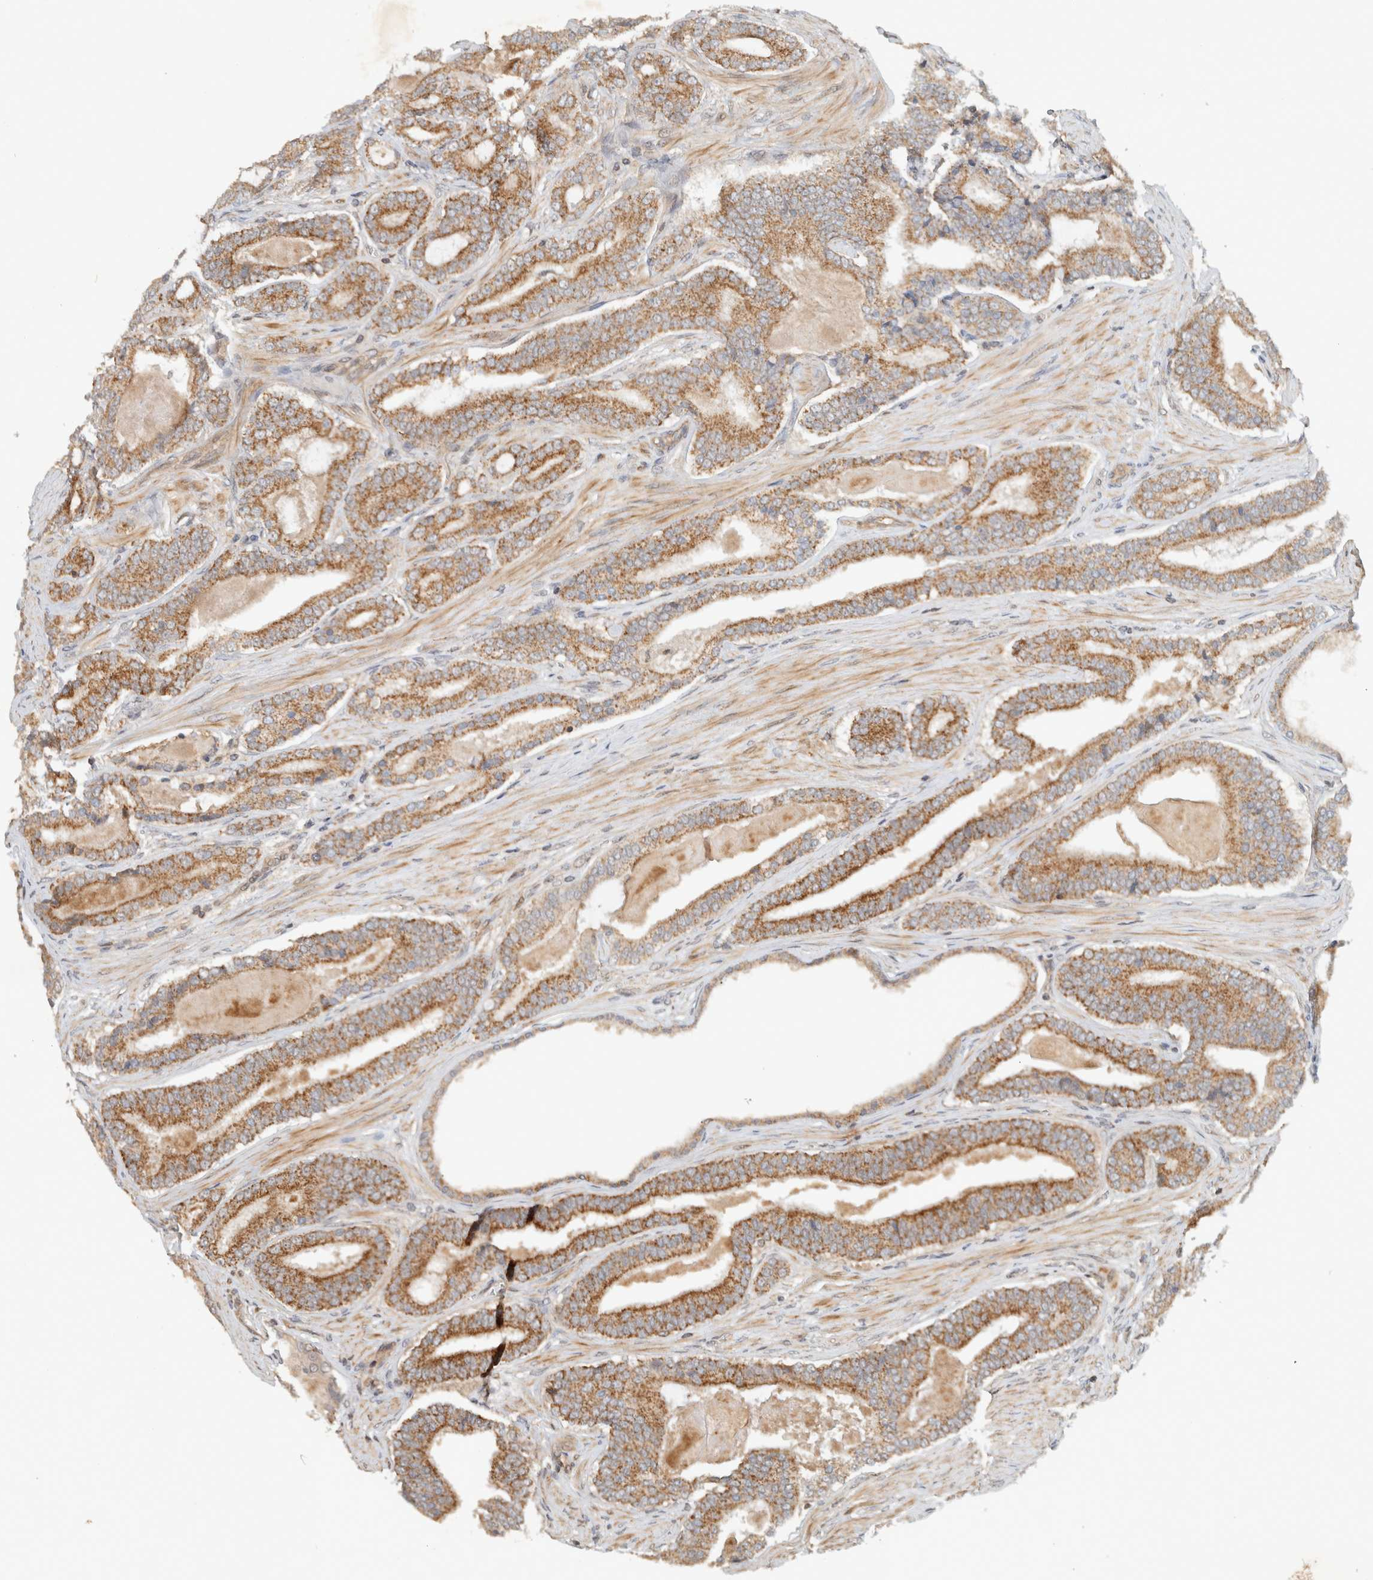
{"staining": {"intensity": "moderate", "quantity": ">75%", "location": "cytoplasmic/membranous"}, "tissue": "prostate cancer", "cell_type": "Tumor cells", "image_type": "cancer", "snomed": [{"axis": "morphology", "description": "Adenocarcinoma, High grade"}, {"axis": "topography", "description": "Prostate"}], "caption": "High-power microscopy captured an immunohistochemistry image of high-grade adenocarcinoma (prostate), revealing moderate cytoplasmic/membranous staining in about >75% of tumor cells. Using DAB (3,3'-diaminobenzidine) (brown) and hematoxylin (blue) stains, captured at high magnification using brightfield microscopy.", "gene": "CAAP1", "patient": {"sex": "male", "age": 60}}